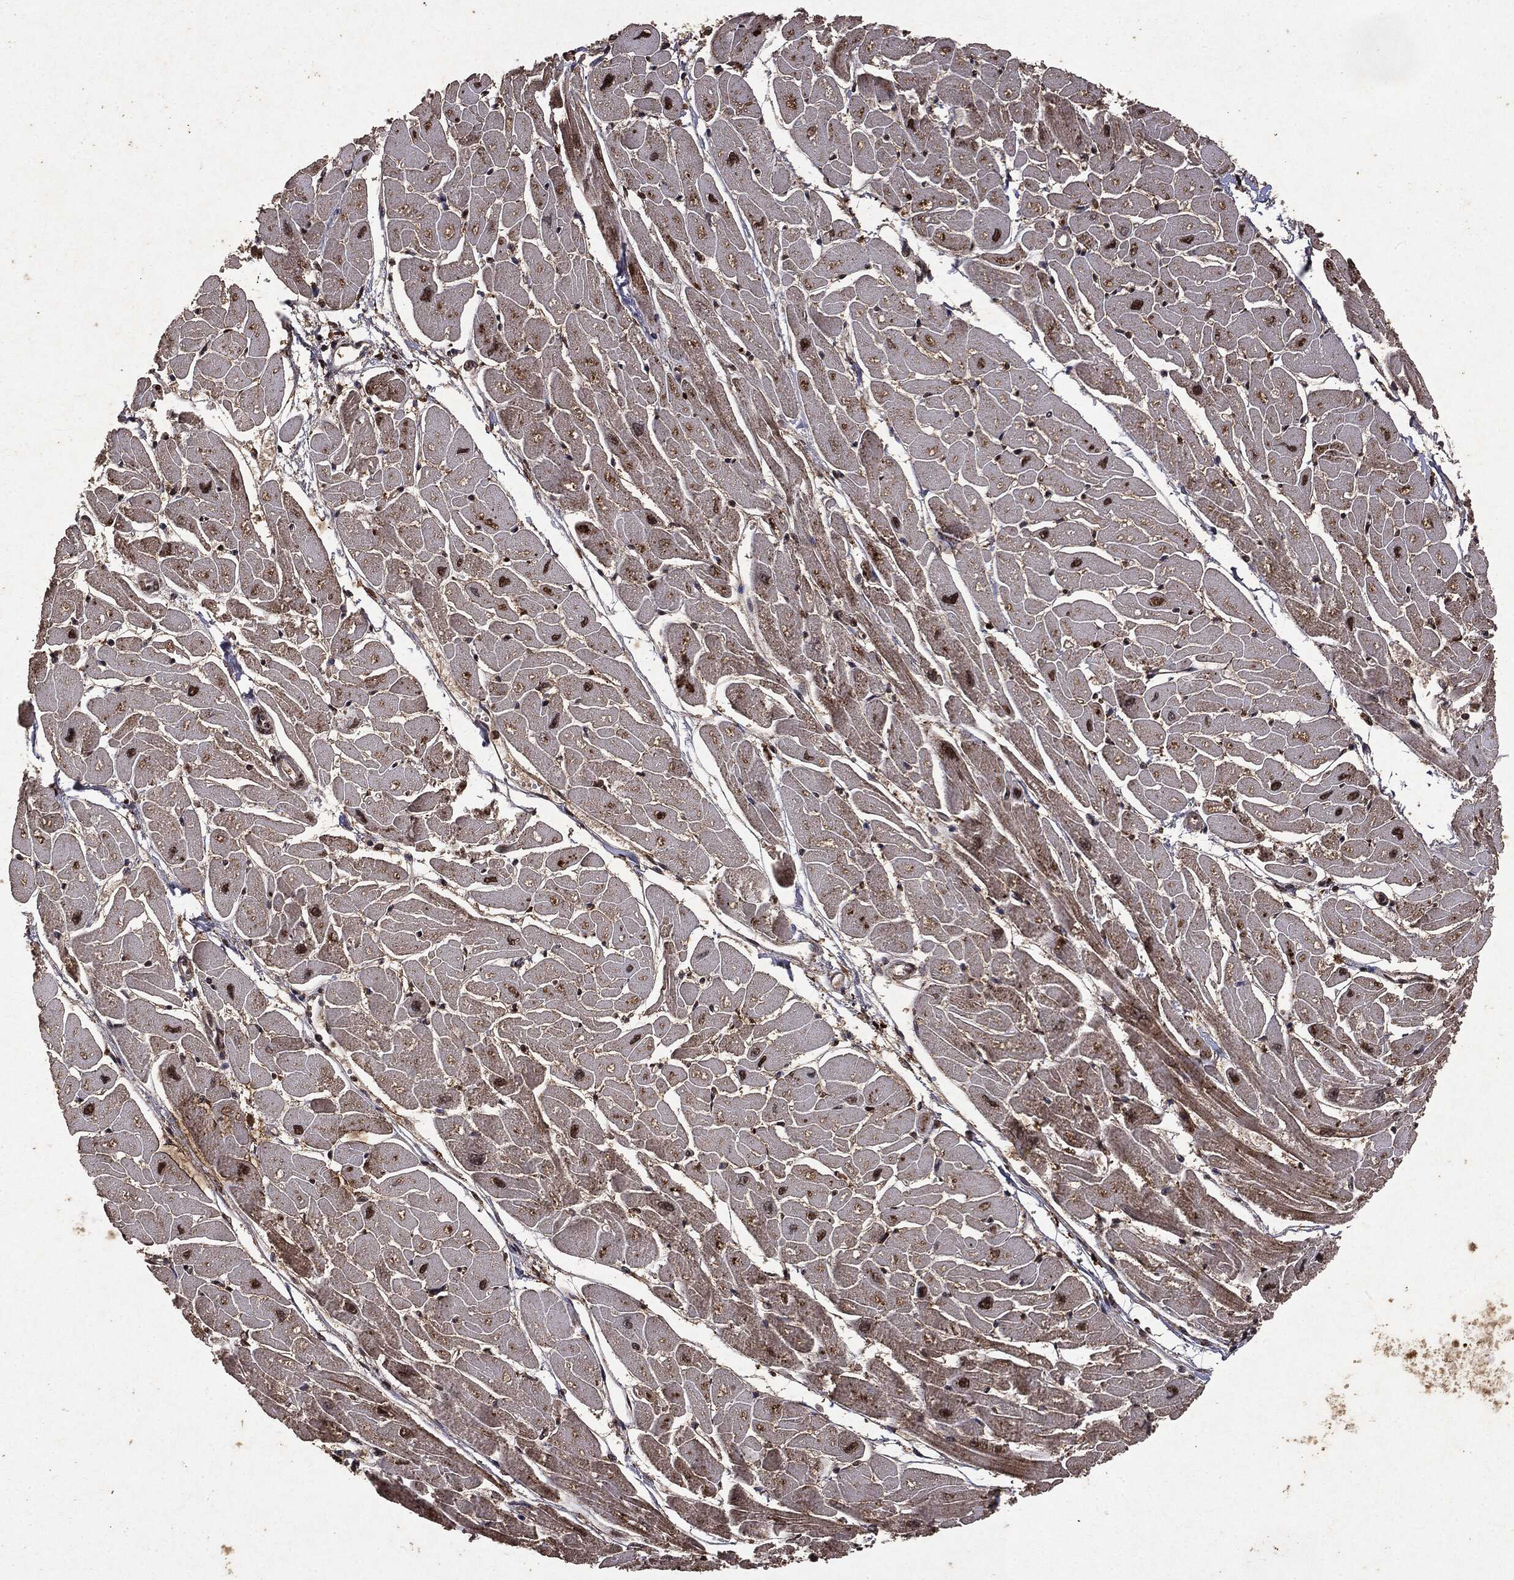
{"staining": {"intensity": "moderate", "quantity": "25%-75%", "location": "cytoplasmic/membranous,nuclear"}, "tissue": "heart muscle", "cell_type": "Cardiomyocytes", "image_type": "normal", "snomed": [{"axis": "morphology", "description": "Normal tissue, NOS"}, {"axis": "topography", "description": "Heart"}], "caption": "Moderate cytoplasmic/membranous,nuclear protein positivity is present in approximately 25%-75% of cardiomyocytes in heart muscle. Nuclei are stained in blue.", "gene": "PEBP1", "patient": {"sex": "male", "age": 57}}